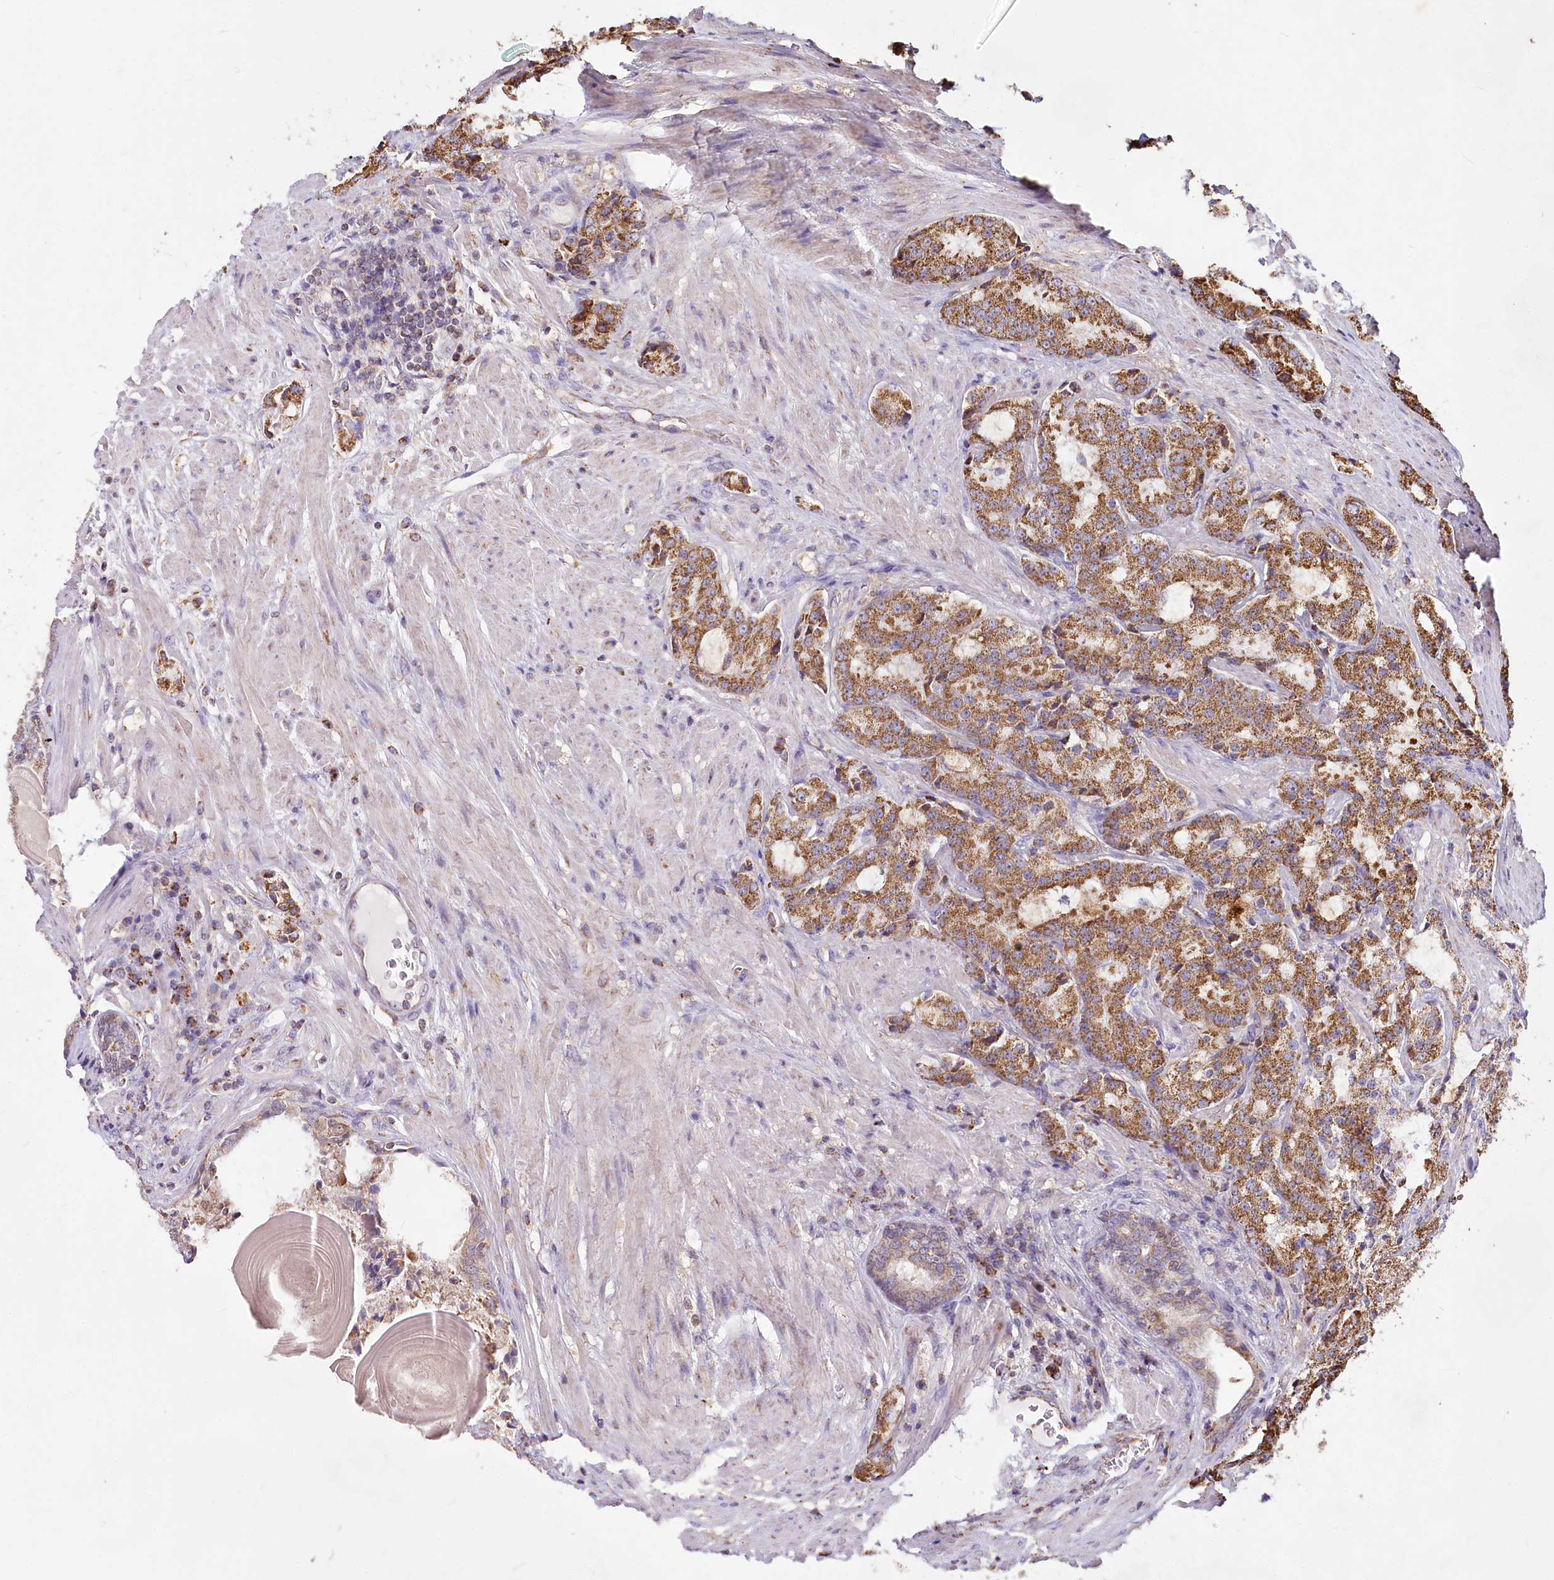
{"staining": {"intensity": "moderate", "quantity": ">75%", "location": "cytoplasmic/membranous"}, "tissue": "prostate cancer", "cell_type": "Tumor cells", "image_type": "cancer", "snomed": [{"axis": "morphology", "description": "Adenocarcinoma, High grade"}, {"axis": "topography", "description": "Prostate"}], "caption": "Protein staining of high-grade adenocarcinoma (prostate) tissue reveals moderate cytoplasmic/membranous positivity in about >75% of tumor cells.", "gene": "TASOR2", "patient": {"sex": "male", "age": 66}}